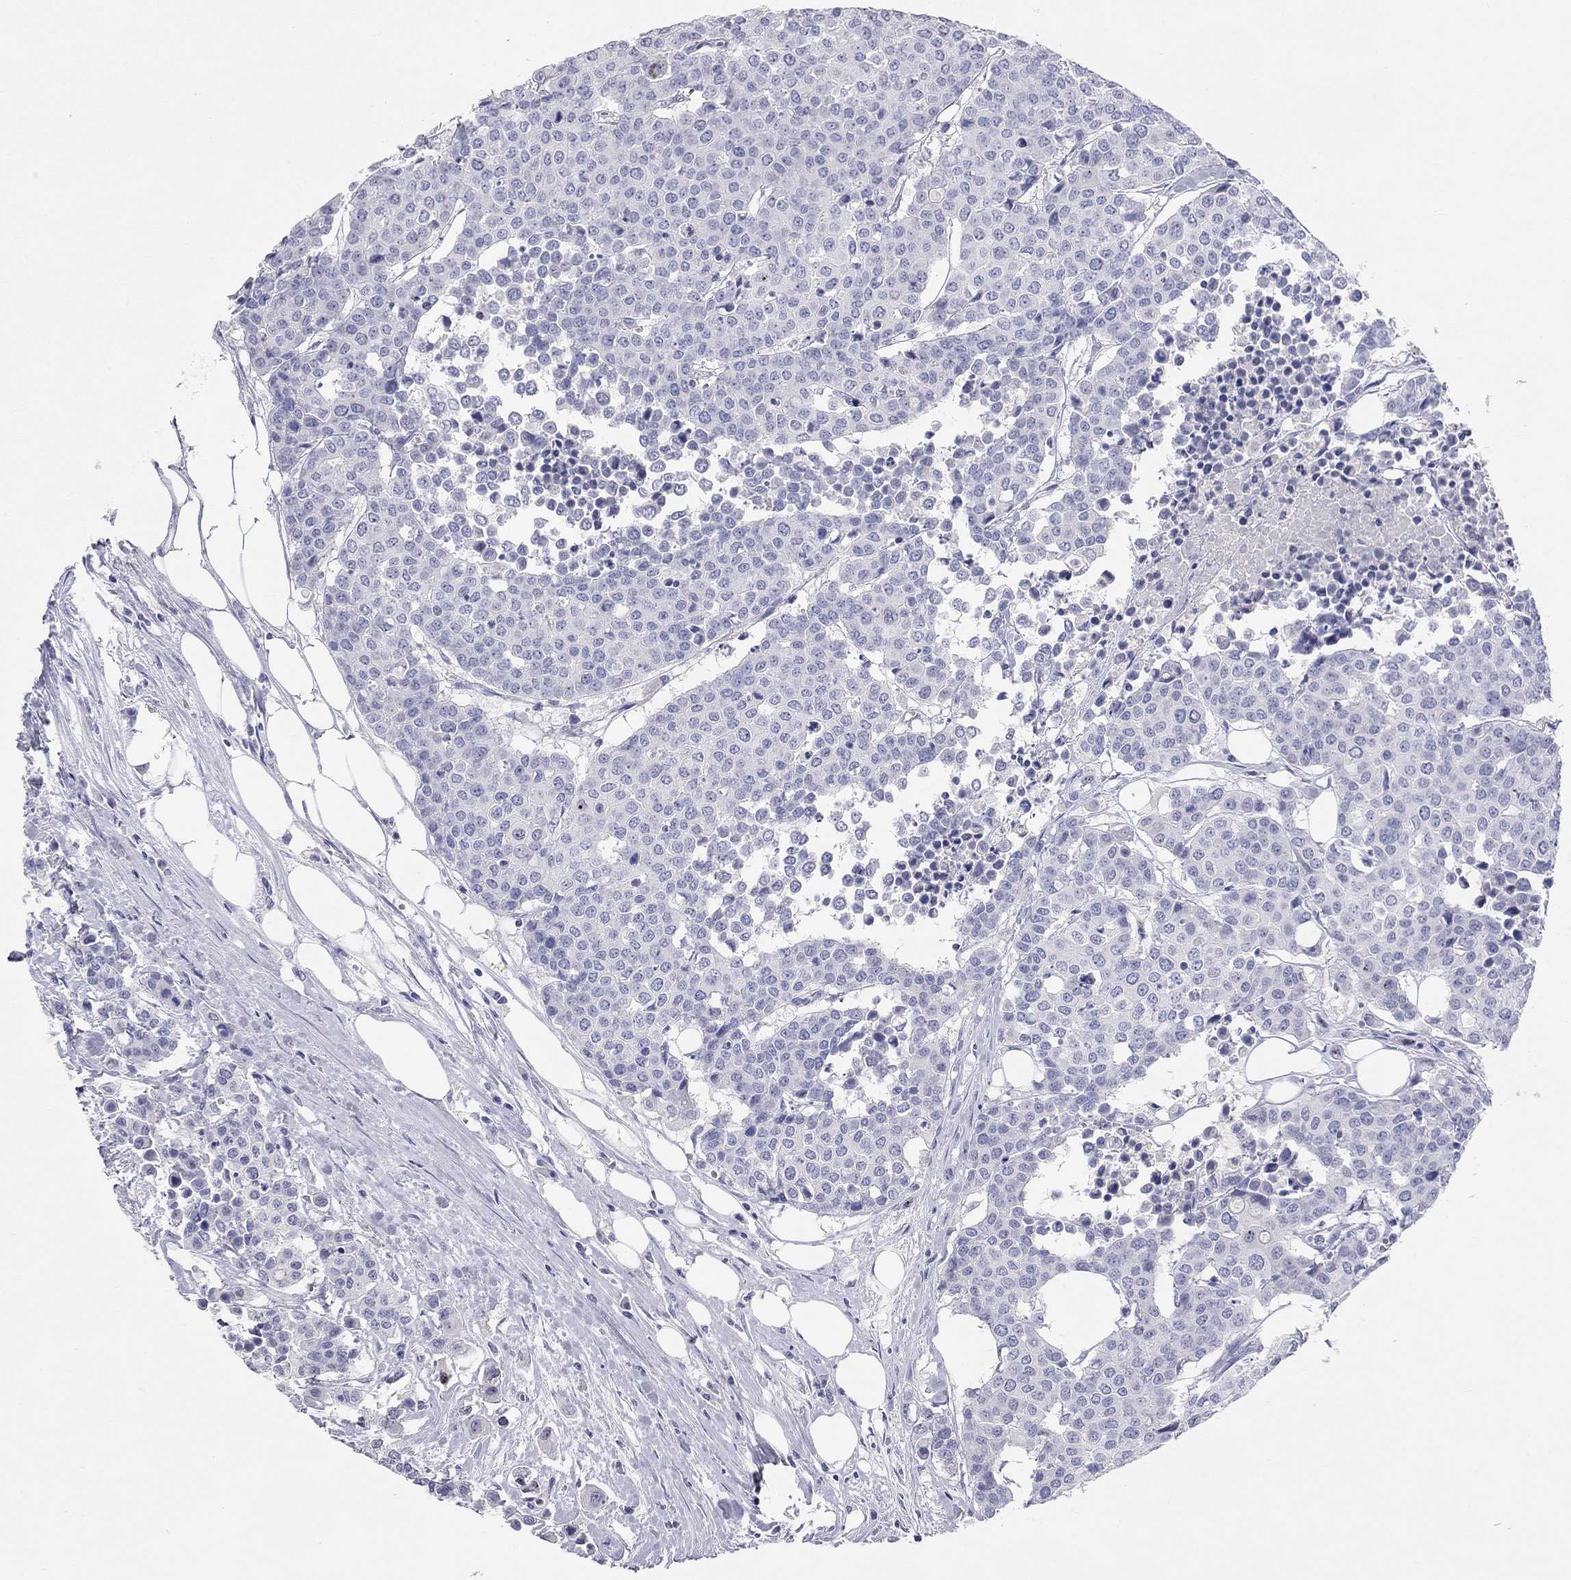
{"staining": {"intensity": "negative", "quantity": "none", "location": "none"}, "tissue": "carcinoid", "cell_type": "Tumor cells", "image_type": "cancer", "snomed": [{"axis": "morphology", "description": "Carcinoid, malignant, NOS"}, {"axis": "topography", "description": "Colon"}], "caption": "Tumor cells are negative for protein expression in human carcinoid (malignant).", "gene": "PCDHGC5", "patient": {"sex": "male", "age": 81}}